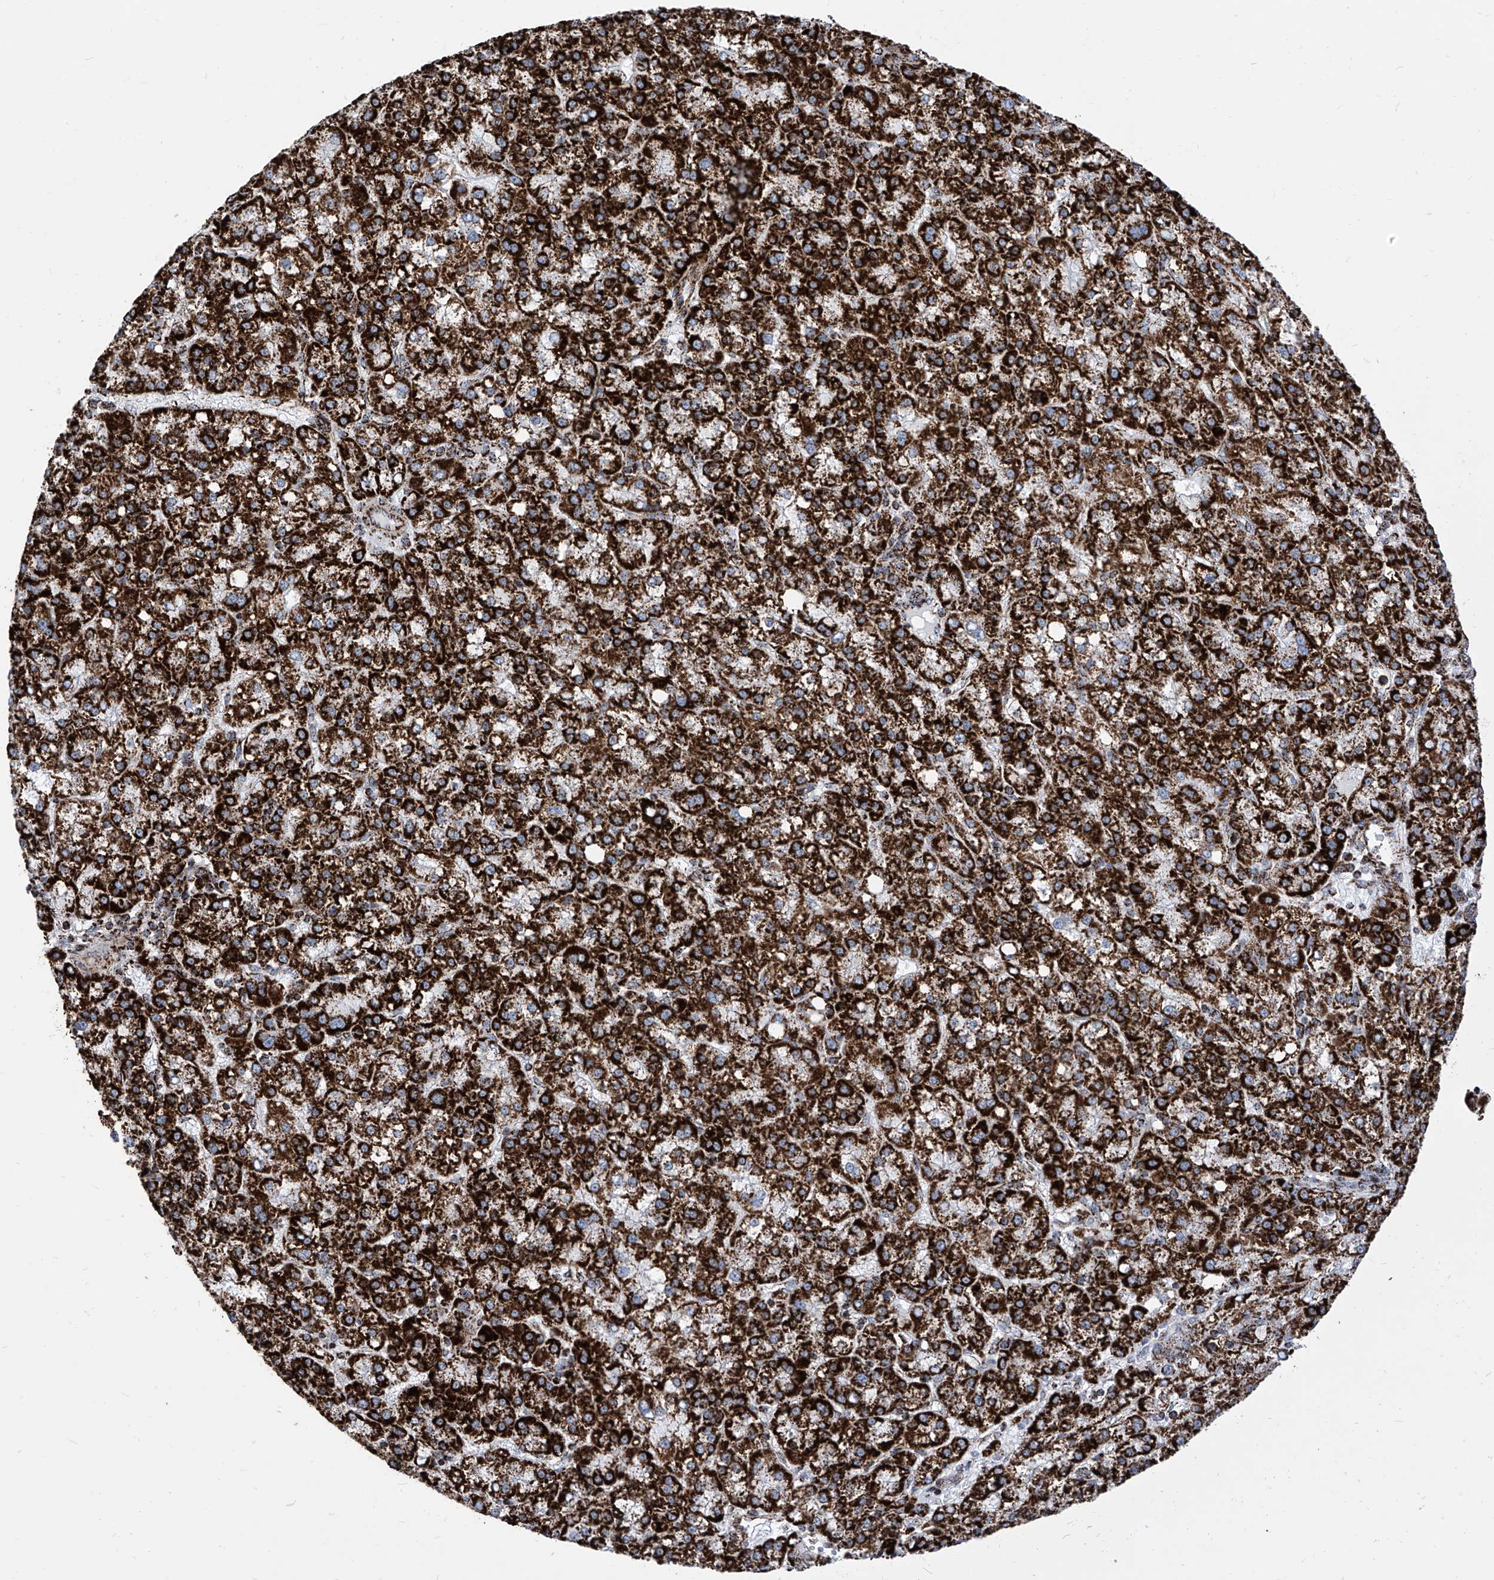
{"staining": {"intensity": "strong", "quantity": ">75%", "location": "cytoplasmic/membranous"}, "tissue": "liver cancer", "cell_type": "Tumor cells", "image_type": "cancer", "snomed": [{"axis": "morphology", "description": "Carcinoma, Hepatocellular, NOS"}, {"axis": "topography", "description": "Liver"}], "caption": "Human liver hepatocellular carcinoma stained with a protein marker exhibits strong staining in tumor cells.", "gene": "COX5B", "patient": {"sex": "female", "age": 58}}